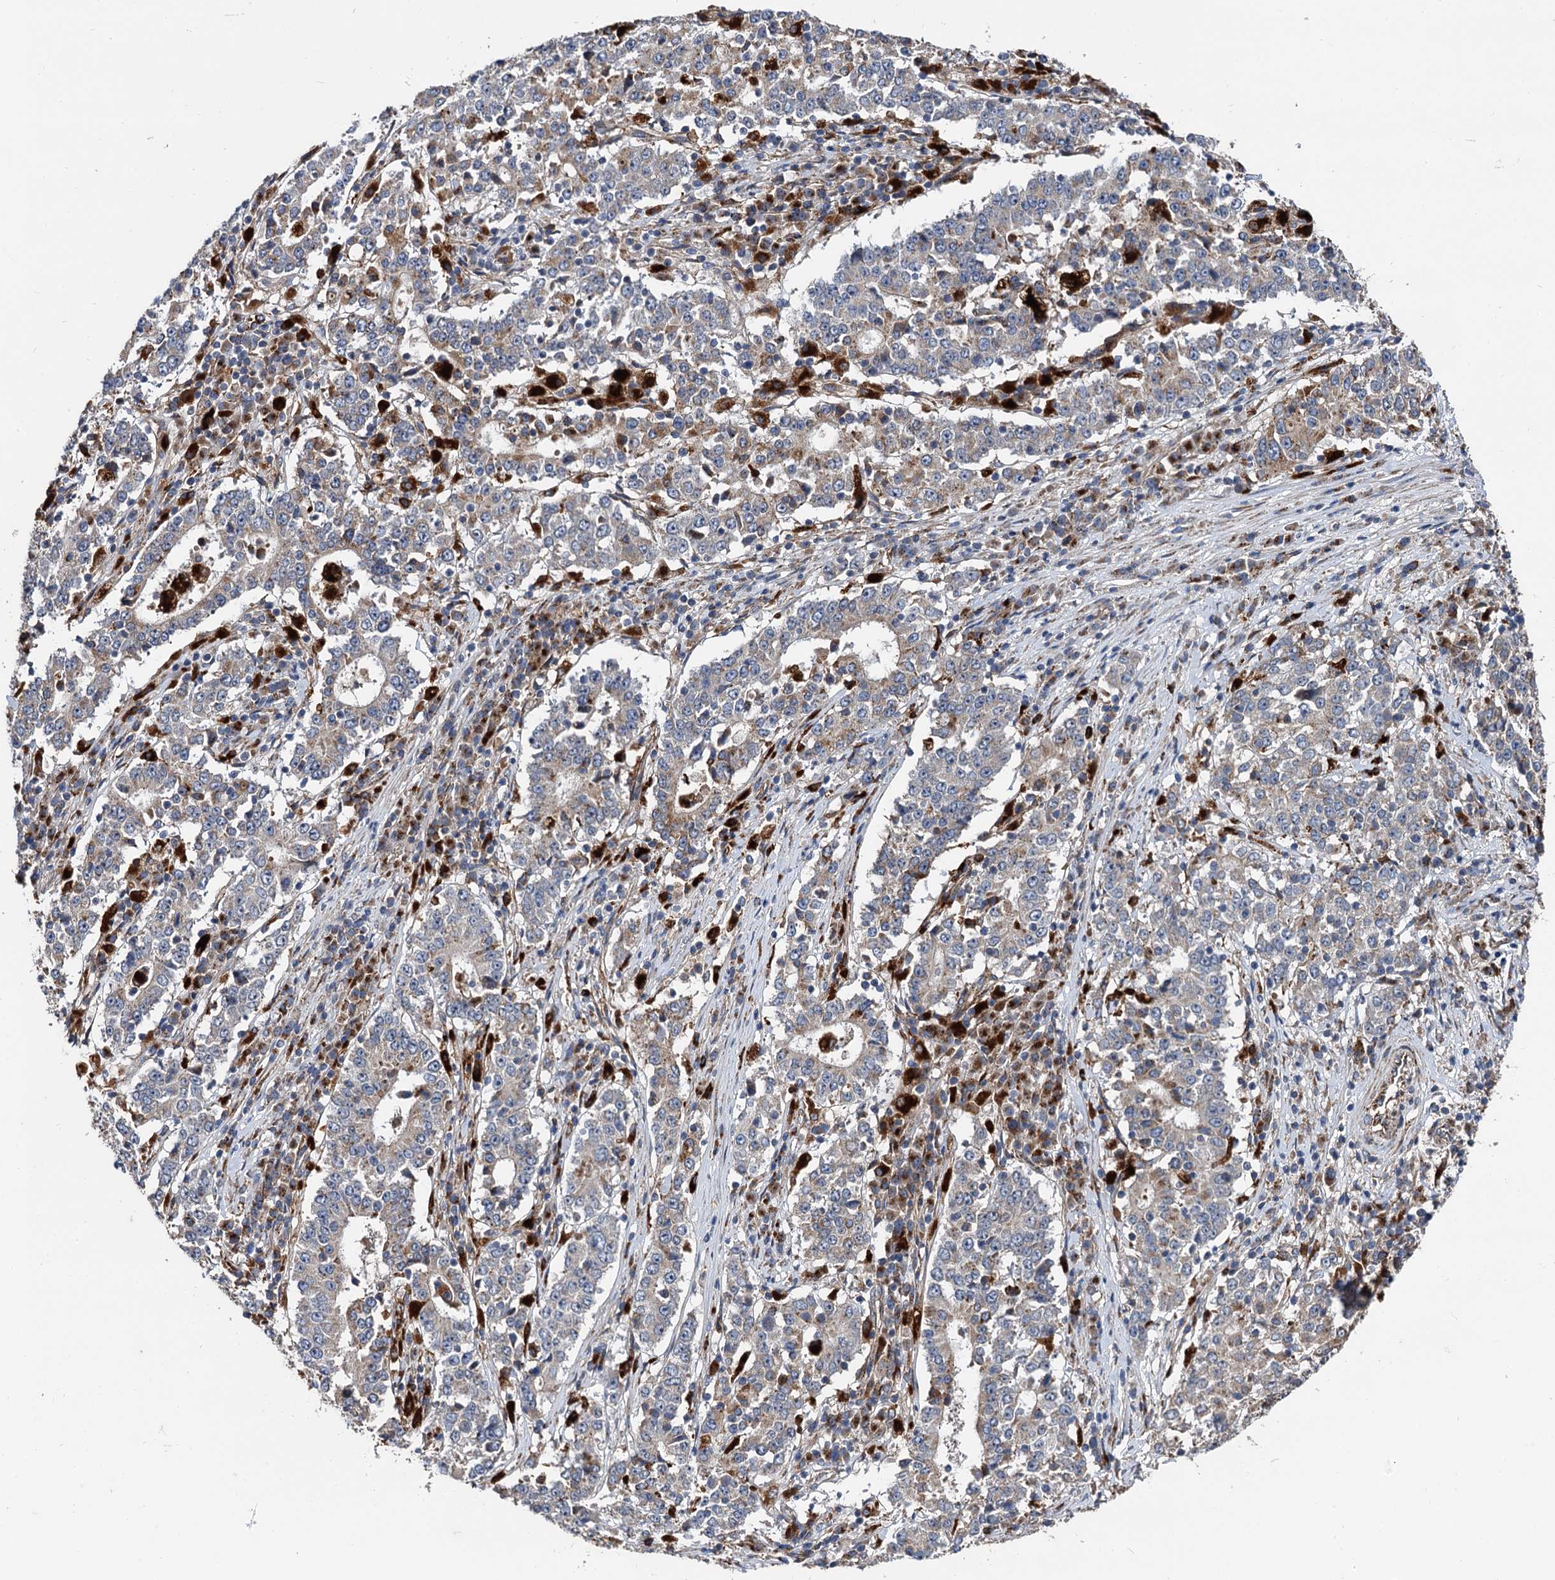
{"staining": {"intensity": "weak", "quantity": "<25%", "location": "cytoplasmic/membranous"}, "tissue": "stomach cancer", "cell_type": "Tumor cells", "image_type": "cancer", "snomed": [{"axis": "morphology", "description": "Adenocarcinoma, NOS"}, {"axis": "topography", "description": "Stomach"}], "caption": "High power microscopy photomicrograph of an immunohistochemistry micrograph of stomach cancer (adenocarcinoma), revealing no significant staining in tumor cells. The staining was performed using DAB to visualize the protein expression in brown, while the nuclei were stained in blue with hematoxylin (Magnification: 20x).", "gene": "GBA1", "patient": {"sex": "male", "age": 59}}